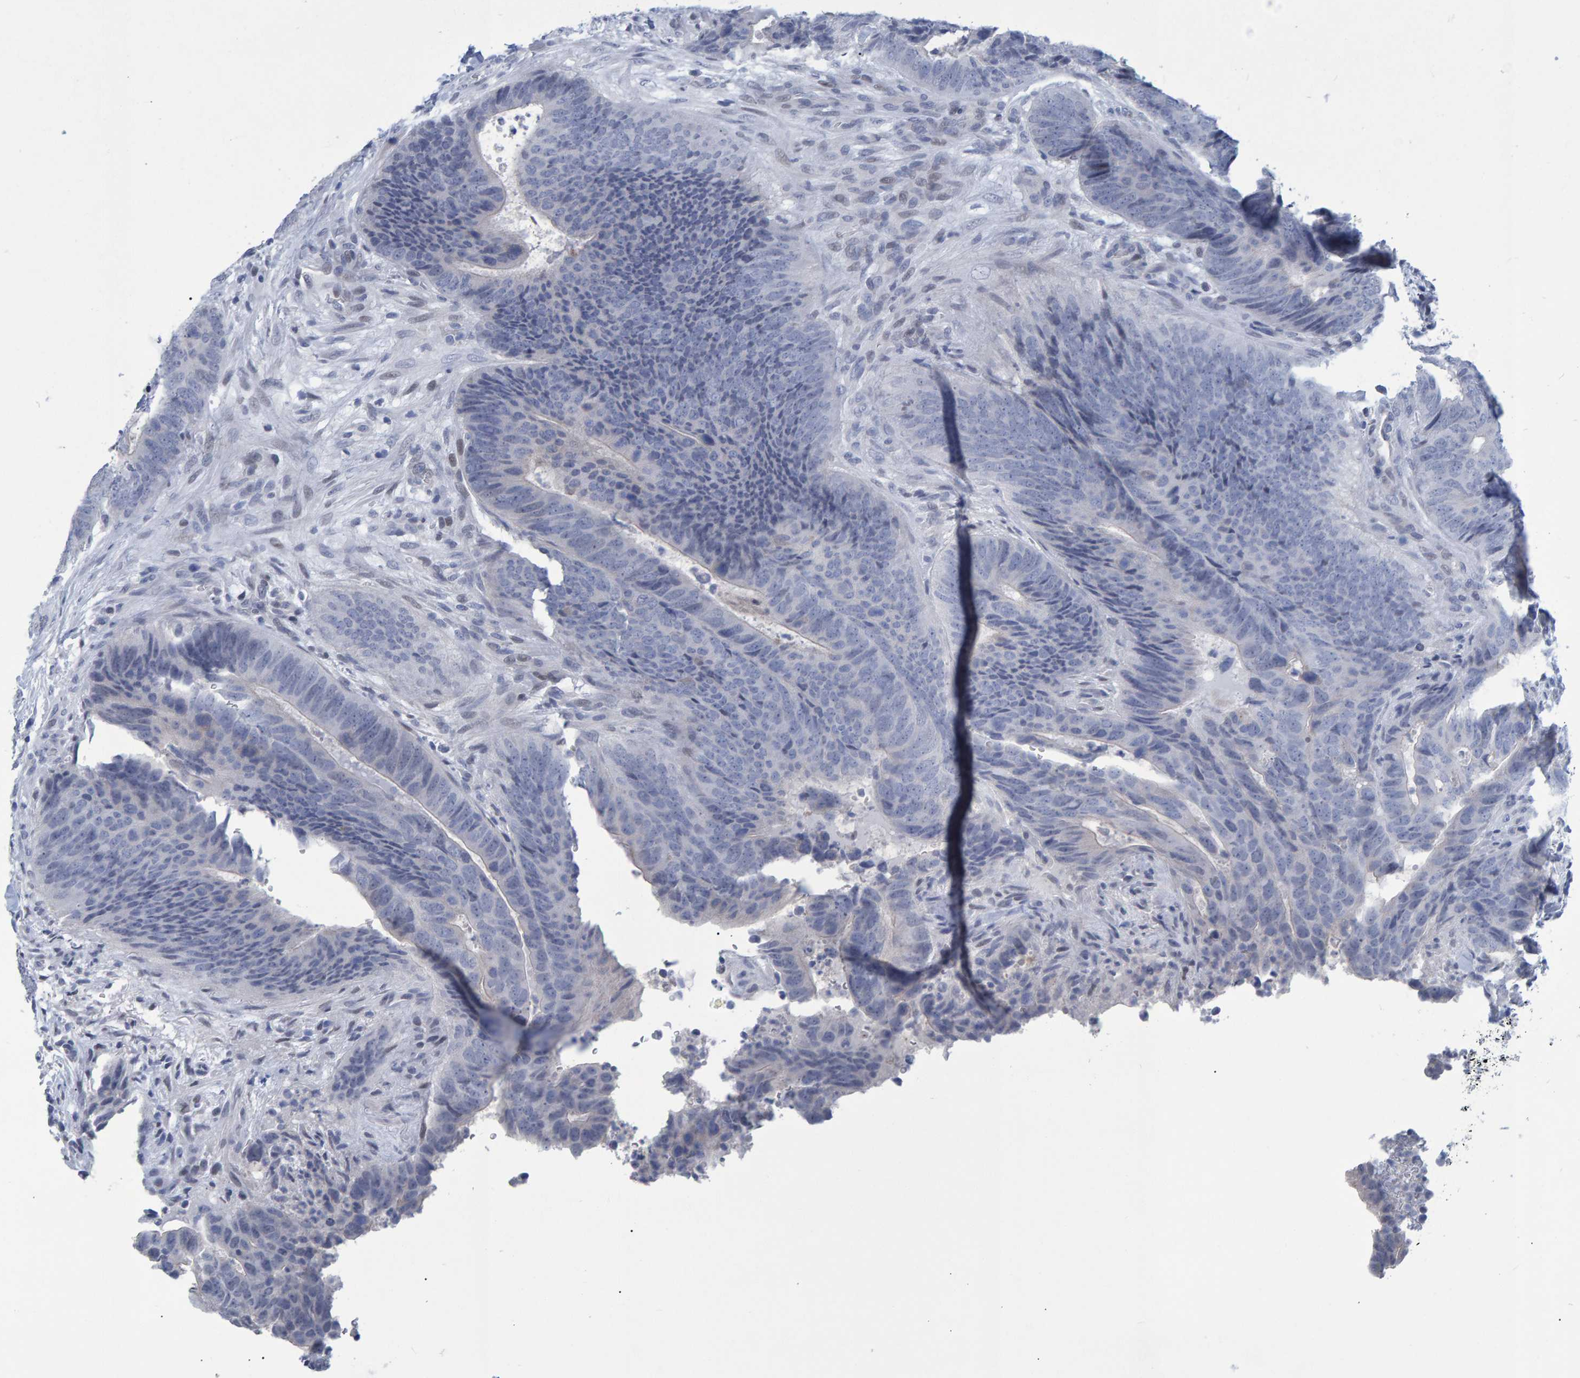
{"staining": {"intensity": "negative", "quantity": "none", "location": "none"}, "tissue": "colorectal cancer", "cell_type": "Tumor cells", "image_type": "cancer", "snomed": [{"axis": "morphology", "description": "Adenocarcinoma, NOS"}, {"axis": "topography", "description": "Colon"}], "caption": "Tumor cells are negative for protein expression in human adenocarcinoma (colorectal). (DAB IHC with hematoxylin counter stain).", "gene": "PROCA1", "patient": {"sex": "male", "age": 56}}